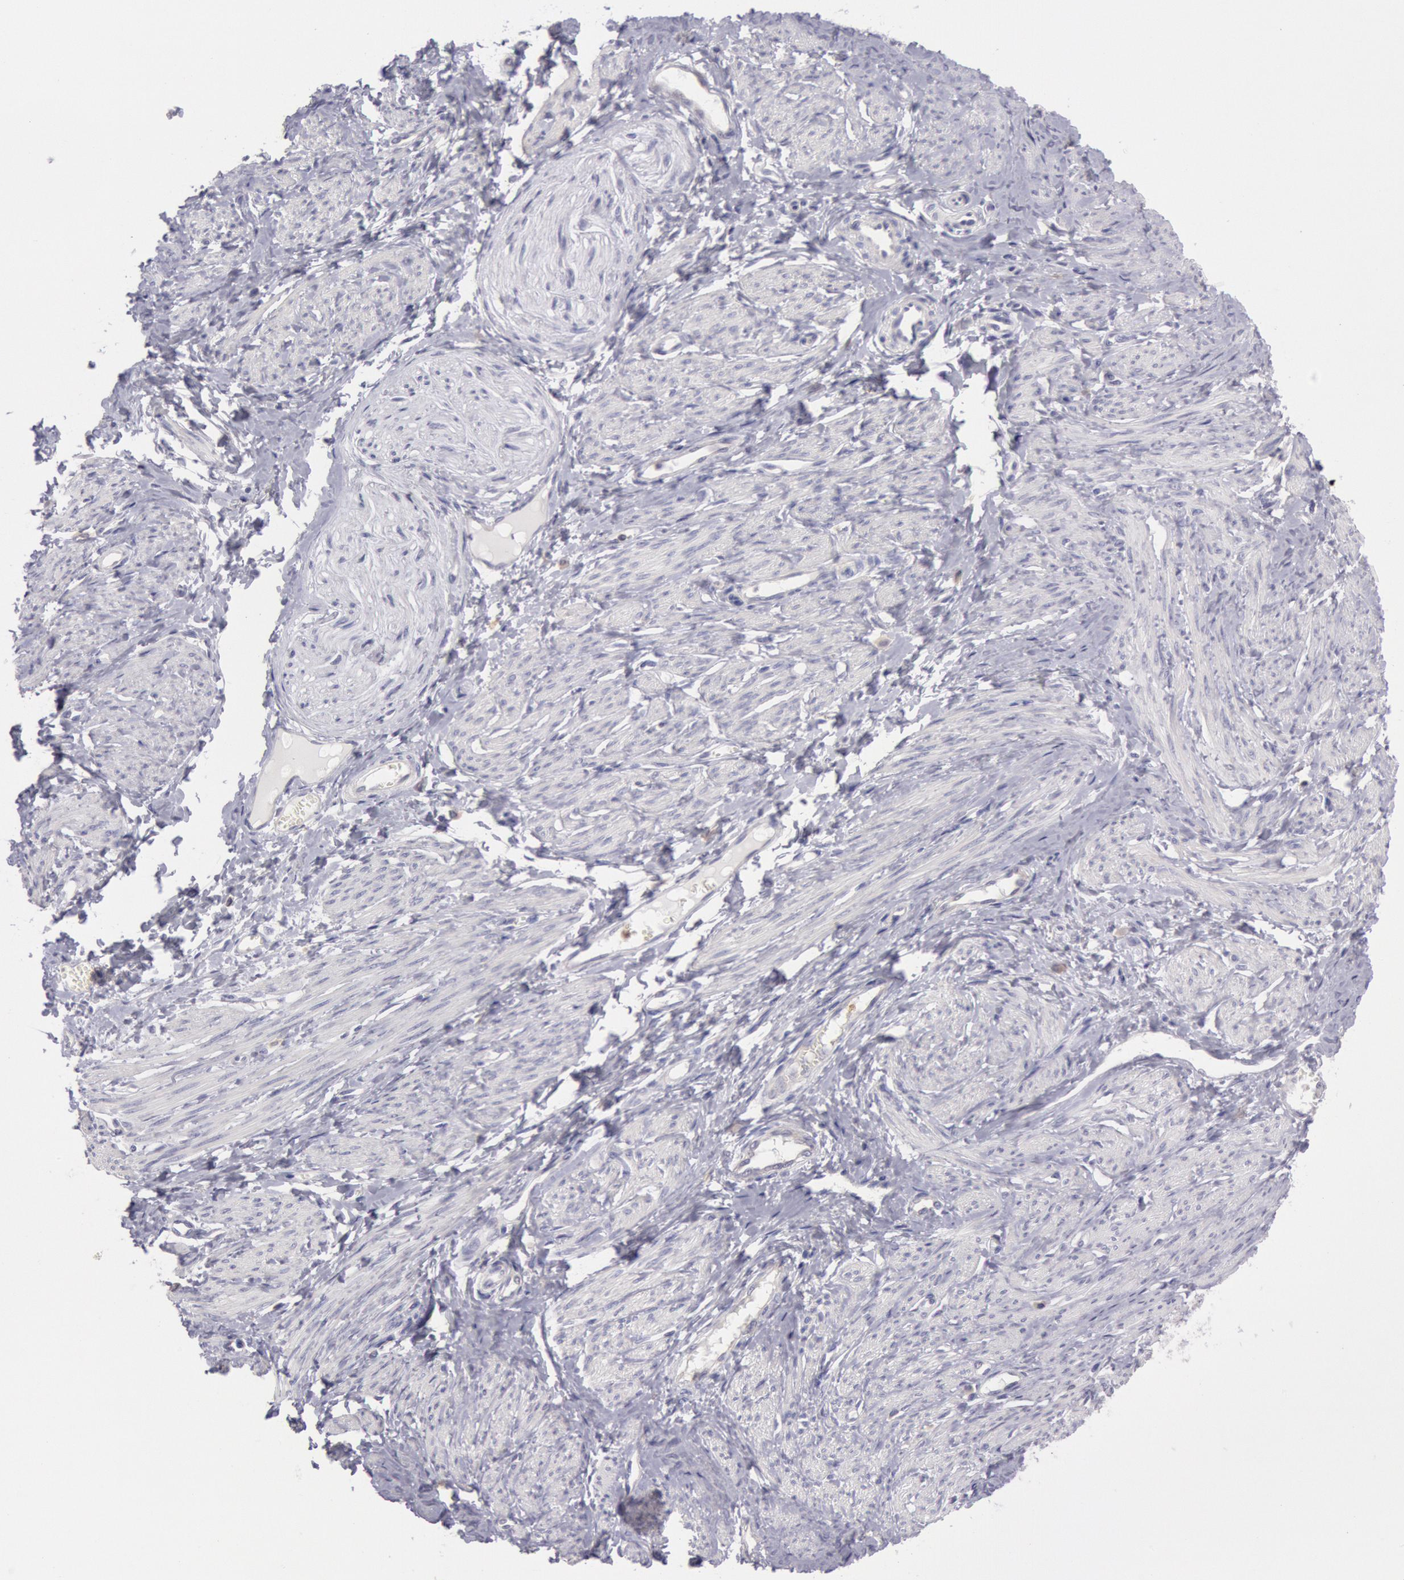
{"staining": {"intensity": "negative", "quantity": "none", "location": "none"}, "tissue": "smooth muscle", "cell_type": "Smooth muscle cells", "image_type": "normal", "snomed": [{"axis": "morphology", "description": "Normal tissue, NOS"}, {"axis": "topography", "description": "Smooth muscle"}, {"axis": "topography", "description": "Uterus"}], "caption": "This is a histopathology image of immunohistochemistry (IHC) staining of unremarkable smooth muscle, which shows no staining in smooth muscle cells. Nuclei are stained in blue.", "gene": "RAB27A", "patient": {"sex": "female", "age": 39}}